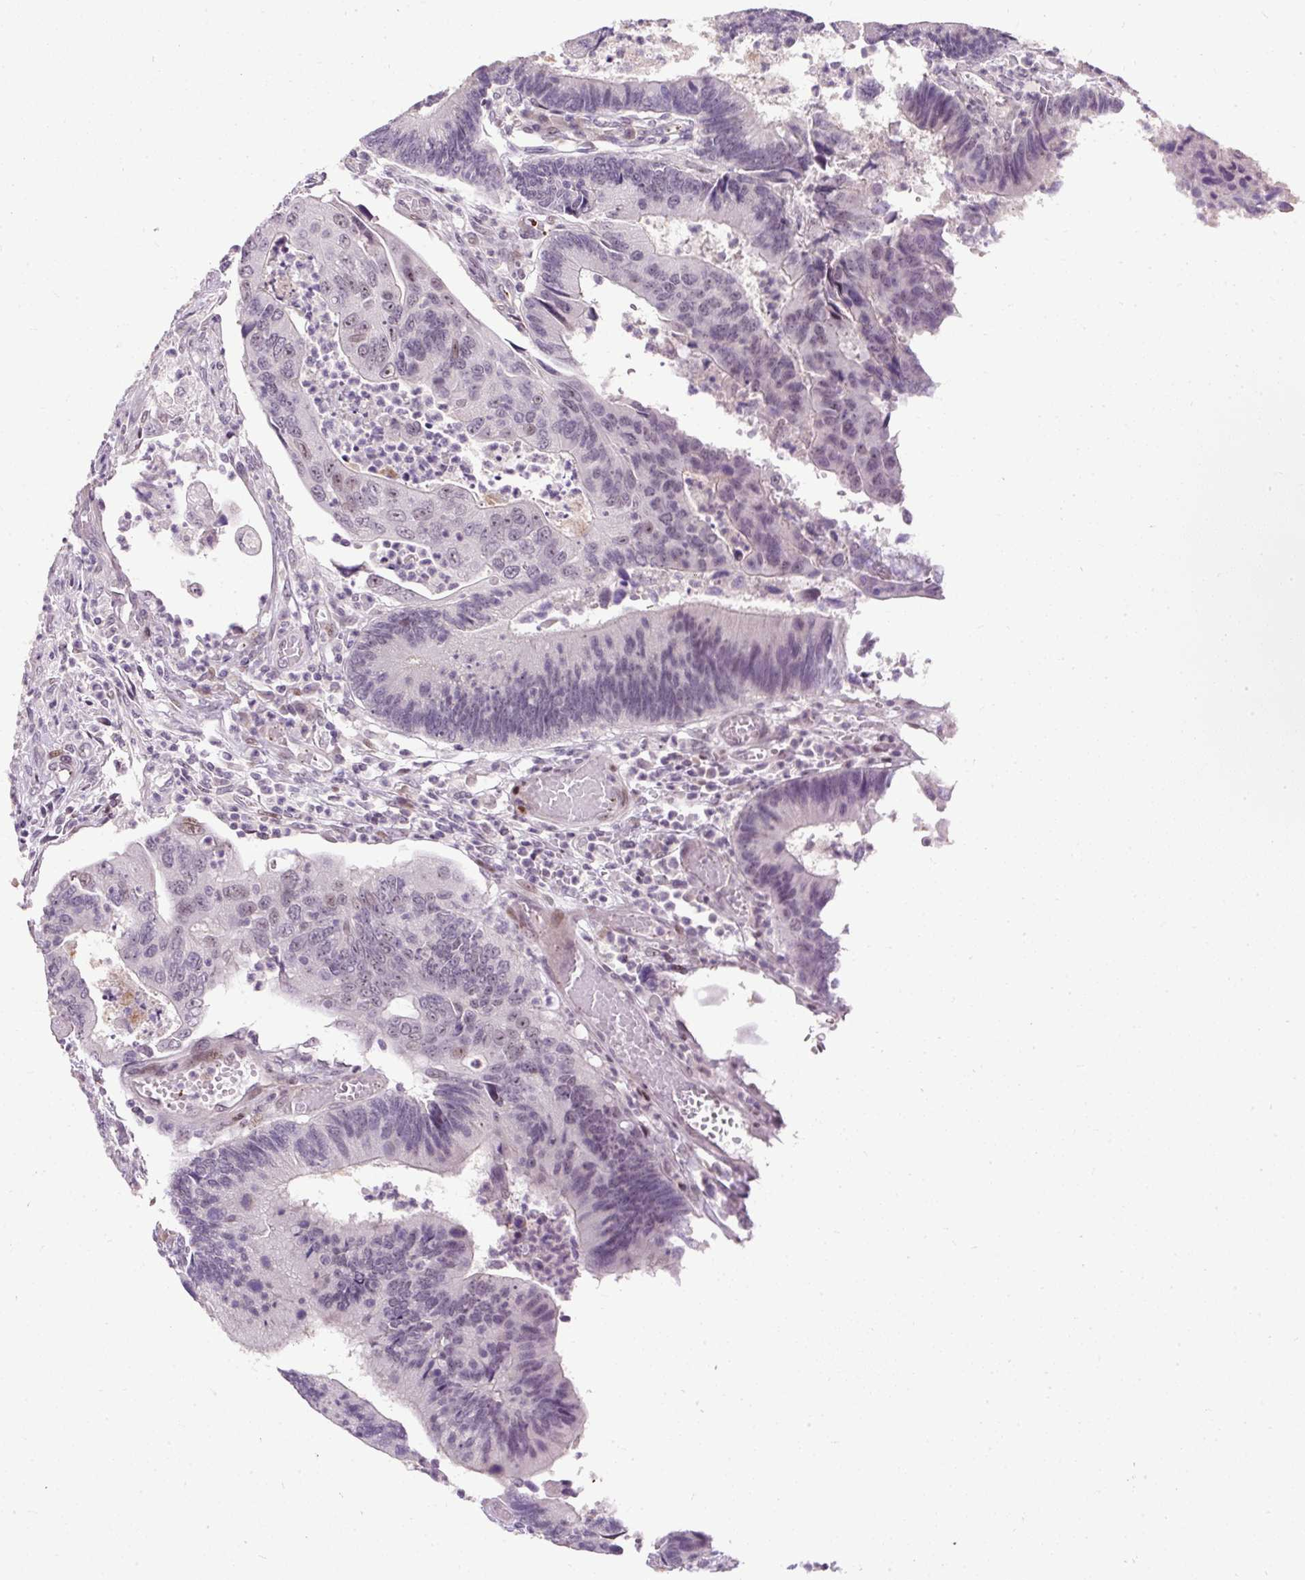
{"staining": {"intensity": "moderate", "quantity": "<25%", "location": "nuclear"}, "tissue": "colorectal cancer", "cell_type": "Tumor cells", "image_type": "cancer", "snomed": [{"axis": "morphology", "description": "Adenocarcinoma, NOS"}, {"axis": "topography", "description": "Colon"}], "caption": "Immunohistochemistry staining of colorectal cancer (adenocarcinoma), which demonstrates low levels of moderate nuclear staining in approximately <25% of tumor cells indicating moderate nuclear protein staining. The staining was performed using DAB (brown) for protein detection and nuclei were counterstained in hematoxylin (blue).", "gene": "ARHGEF18", "patient": {"sex": "female", "age": 67}}